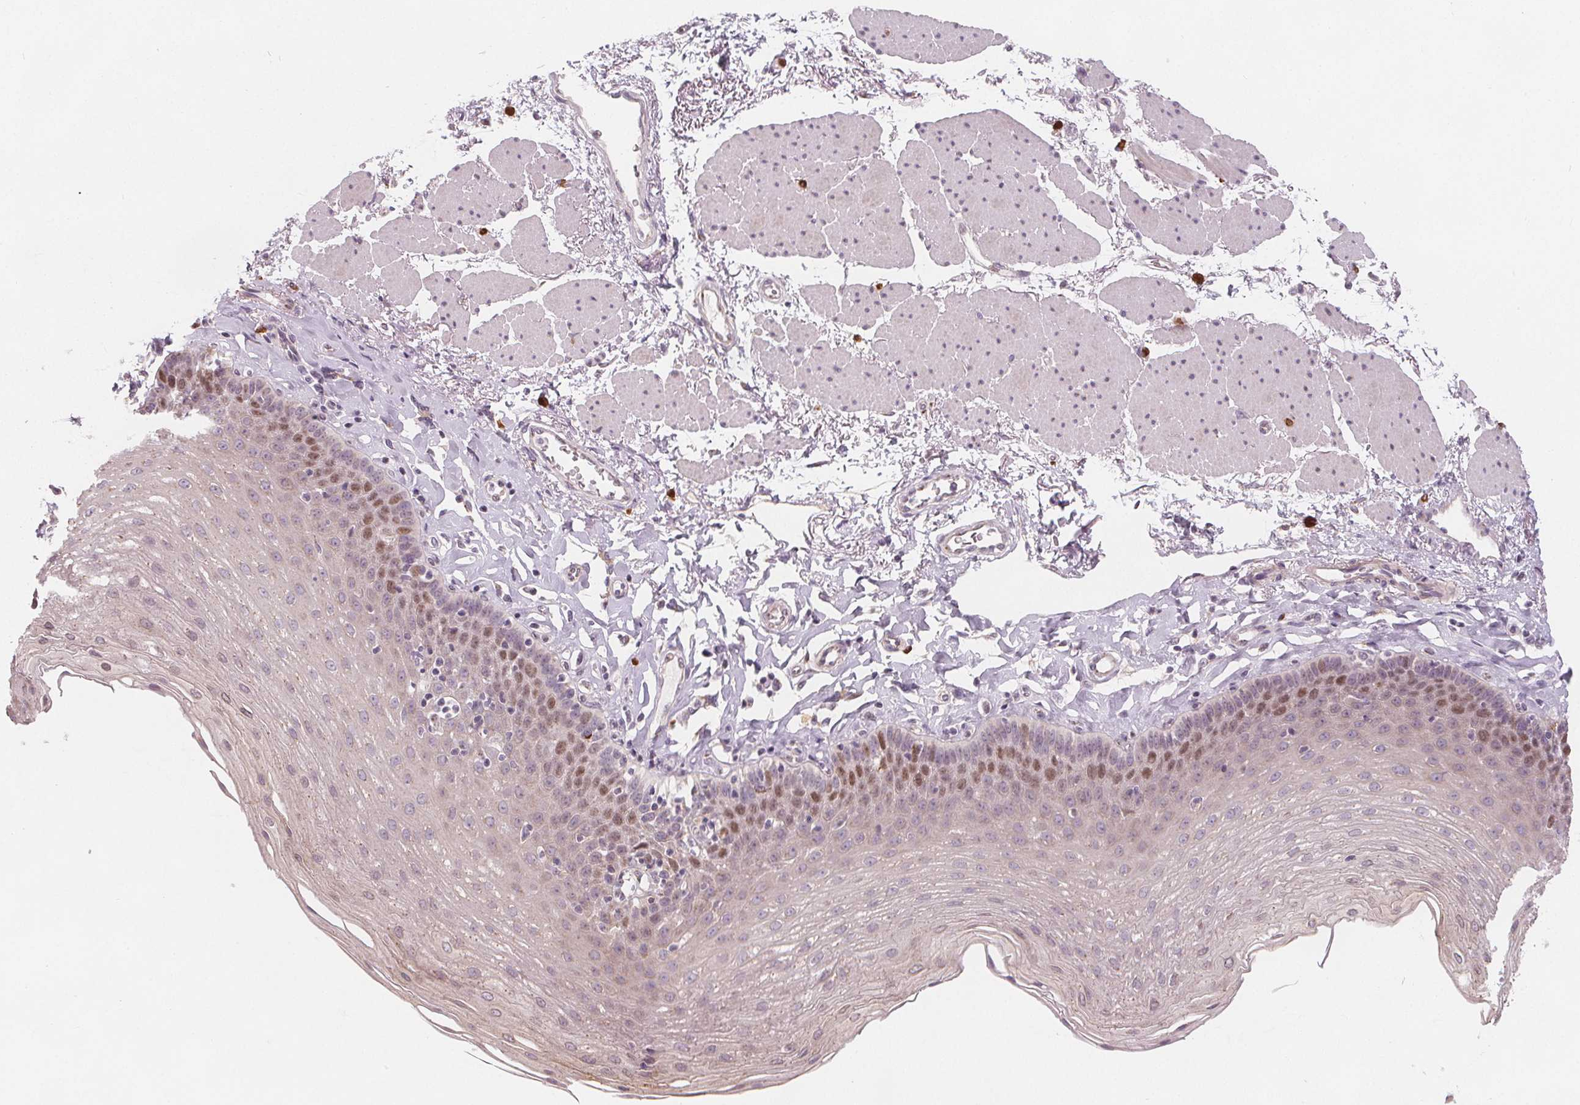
{"staining": {"intensity": "moderate", "quantity": "<25%", "location": "nuclear"}, "tissue": "esophagus", "cell_type": "Squamous epithelial cells", "image_type": "normal", "snomed": [{"axis": "morphology", "description": "Normal tissue, NOS"}, {"axis": "topography", "description": "Esophagus"}], "caption": "A photomicrograph showing moderate nuclear staining in about <25% of squamous epithelial cells in benign esophagus, as visualized by brown immunohistochemical staining.", "gene": "TIPIN", "patient": {"sex": "female", "age": 81}}